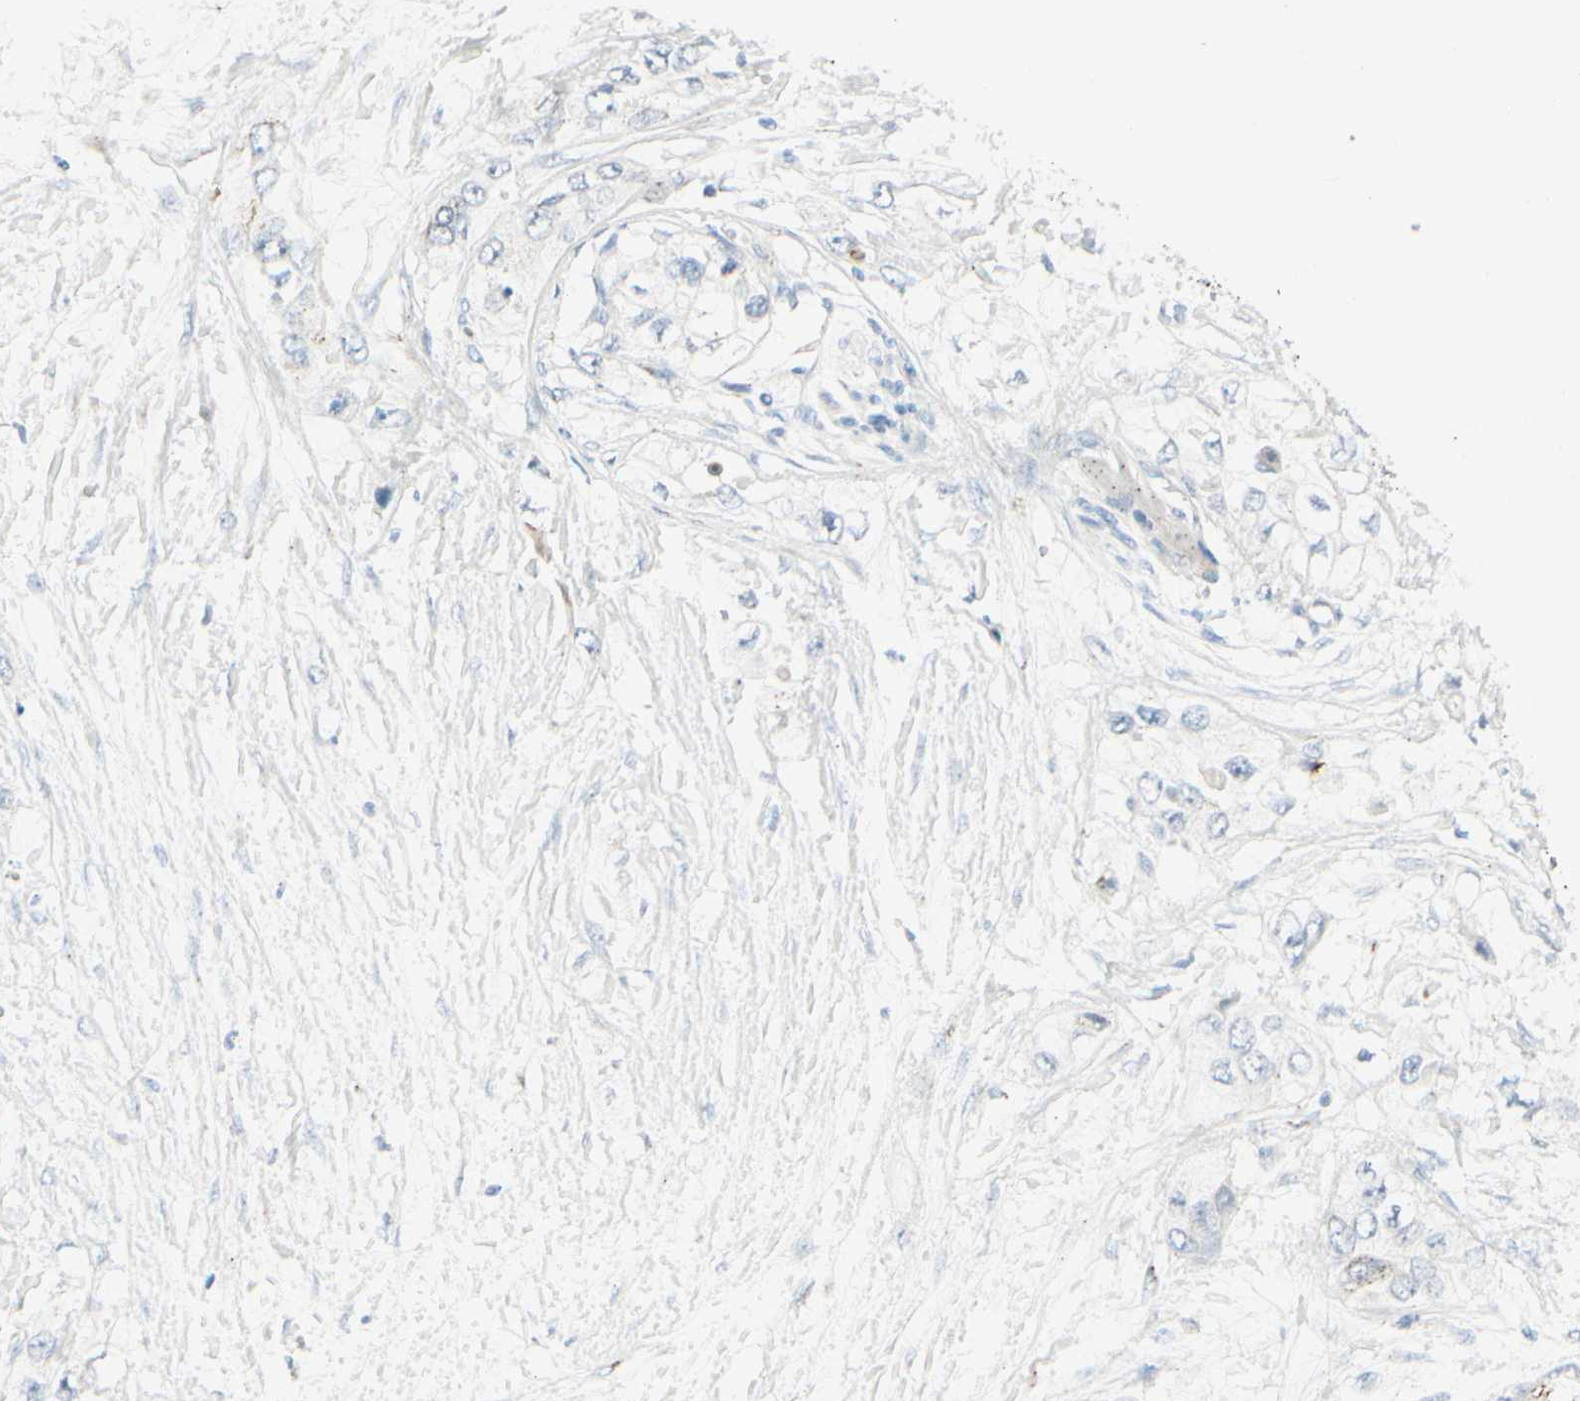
{"staining": {"intensity": "negative", "quantity": "none", "location": "none"}, "tissue": "pancreatic cancer", "cell_type": "Tumor cells", "image_type": "cancer", "snomed": [{"axis": "morphology", "description": "Adenocarcinoma, NOS"}, {"axis": "topography", "description": "Pancreas"}], "caption": "An image of pancreatic adenocarcinoma stained for a protein exhibits no brown staining in tumor cells.", "gene": "B4GALT1", "patient": {"sex": "female", "age": 70}}